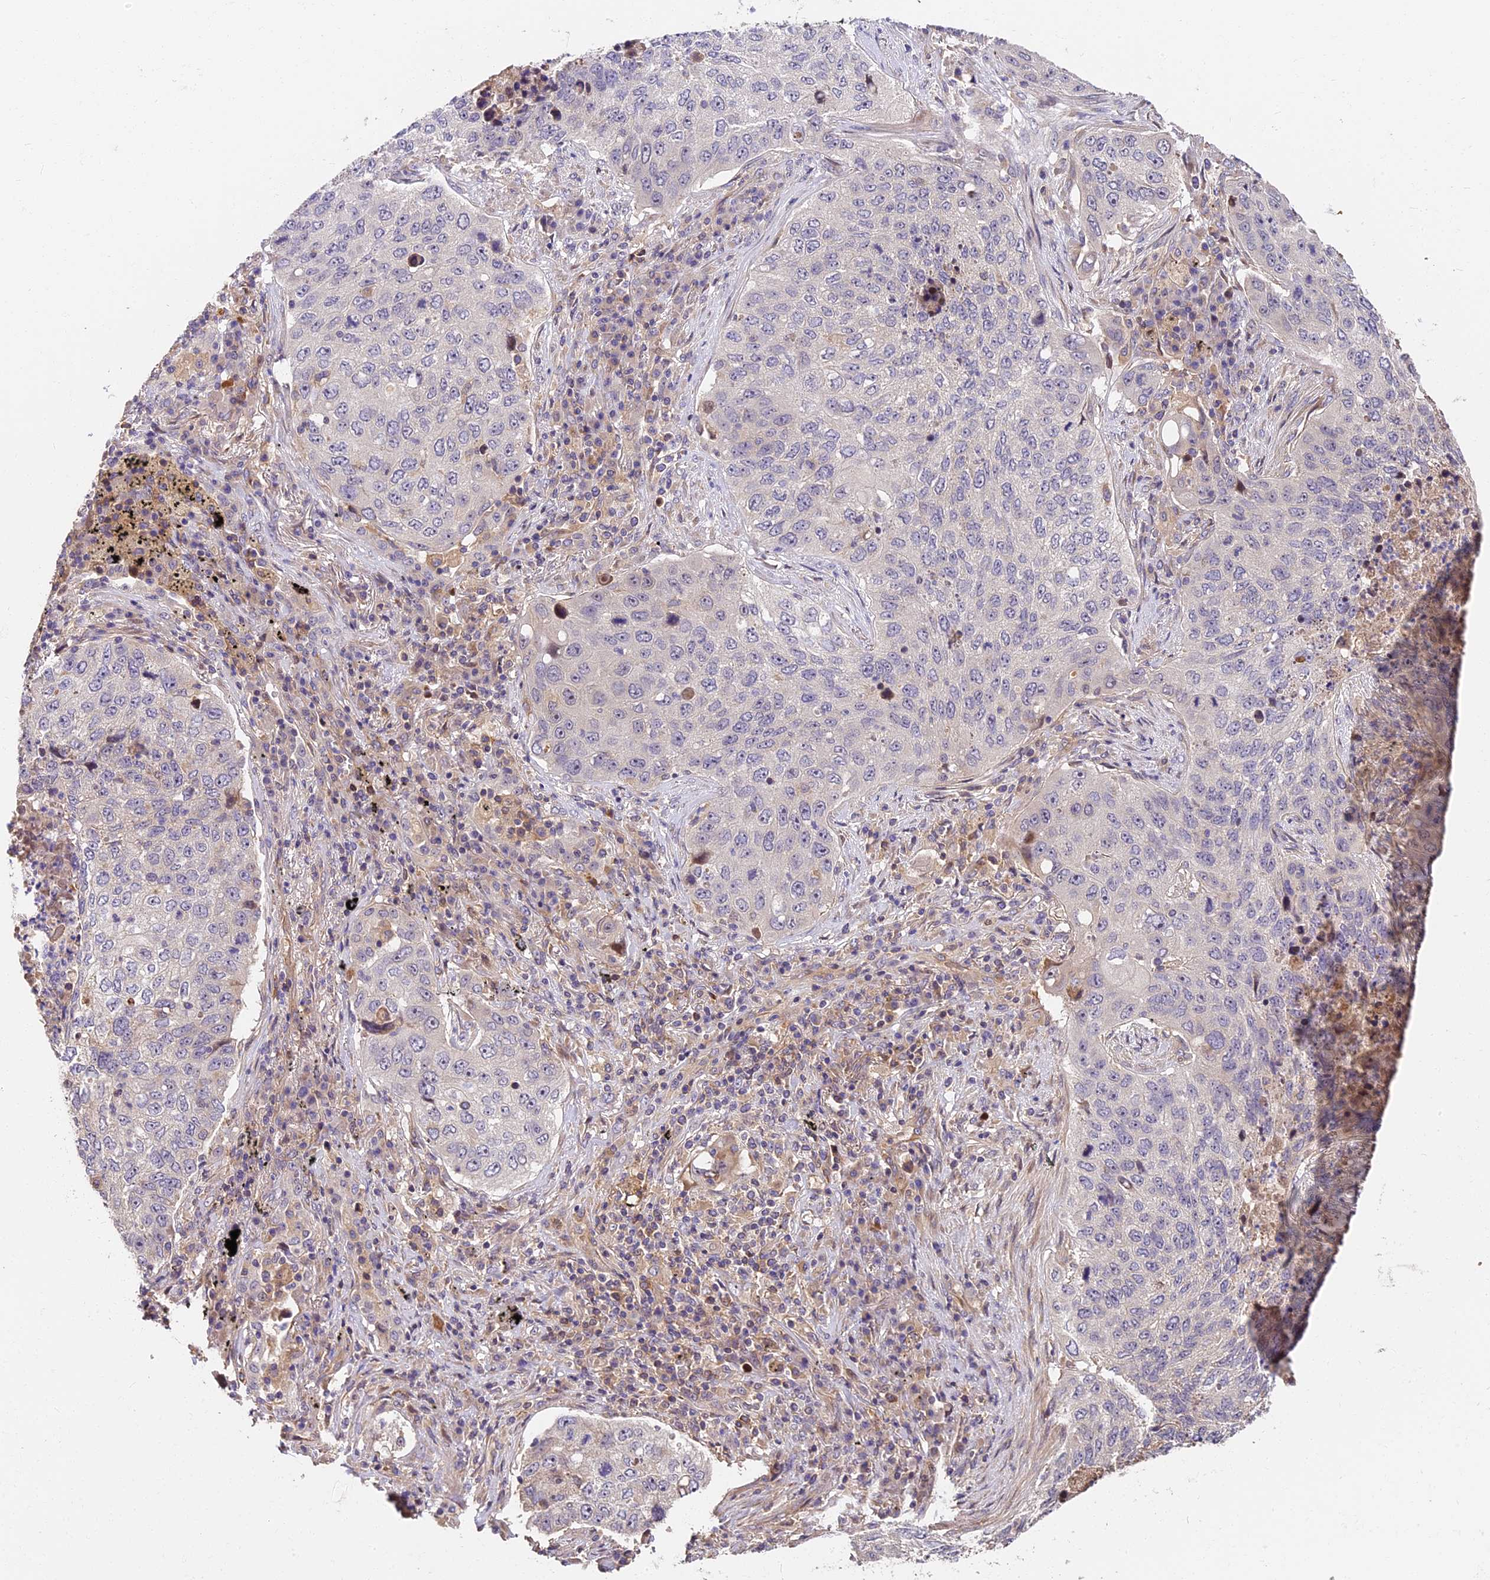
{"staining": {"intensity": "negative", "quantity": "none", "location": "none"}, "tissue": "lung cancer", "cell_type": "Tumor cells", "image_type": "cancer", "snomed": [{"axis": "morphology", "description": "Squamous cell carcinoma, NOS"}, {"axis": "topography", "description": "Lung"}], "caption": "The IHC micrograph has no significant staining in tumor cells of lung cancer (squamous cell carcinoma) tissue.", "gene": "ARHGAP17", "patient": {"sex": "female", "age": 63}}